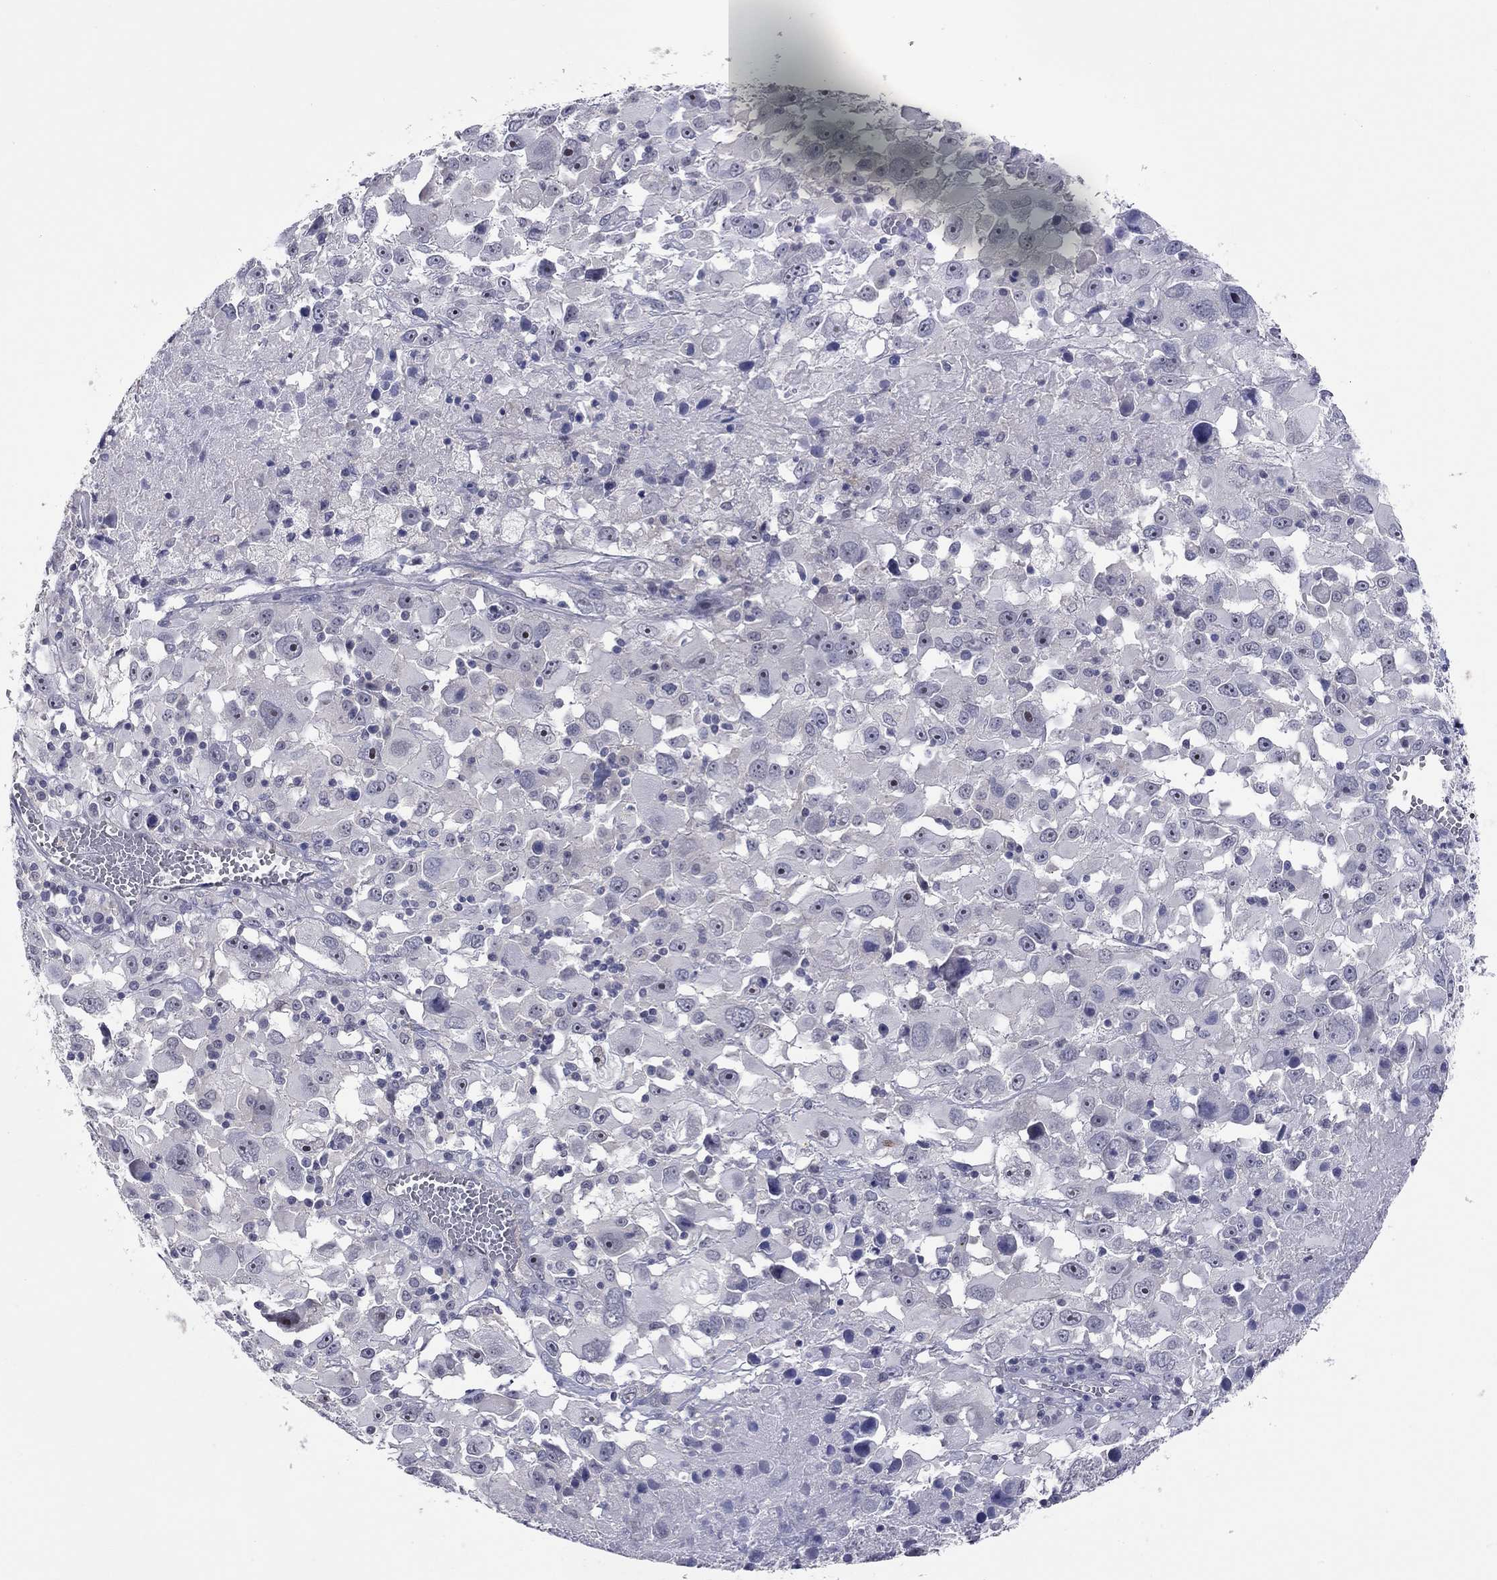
{"staining": {"intensity": "negative", "quantity": "none", "location": "none"}, "tissue": "melanoma", "cell_type": "Tumor cells", "image_type": "cancer", "snomed": [{"axis": "morphology", "description": "Malignant melanoma, Metastatic site"}, {"axis": "topography", "description": "Soft tissue"}], "caption": "Tumor cells are negative for brown protein staining in malignant melanoma (metastatic site).", "gene": "SHOC2", "patient": {"sex": "male", "age": 50}}